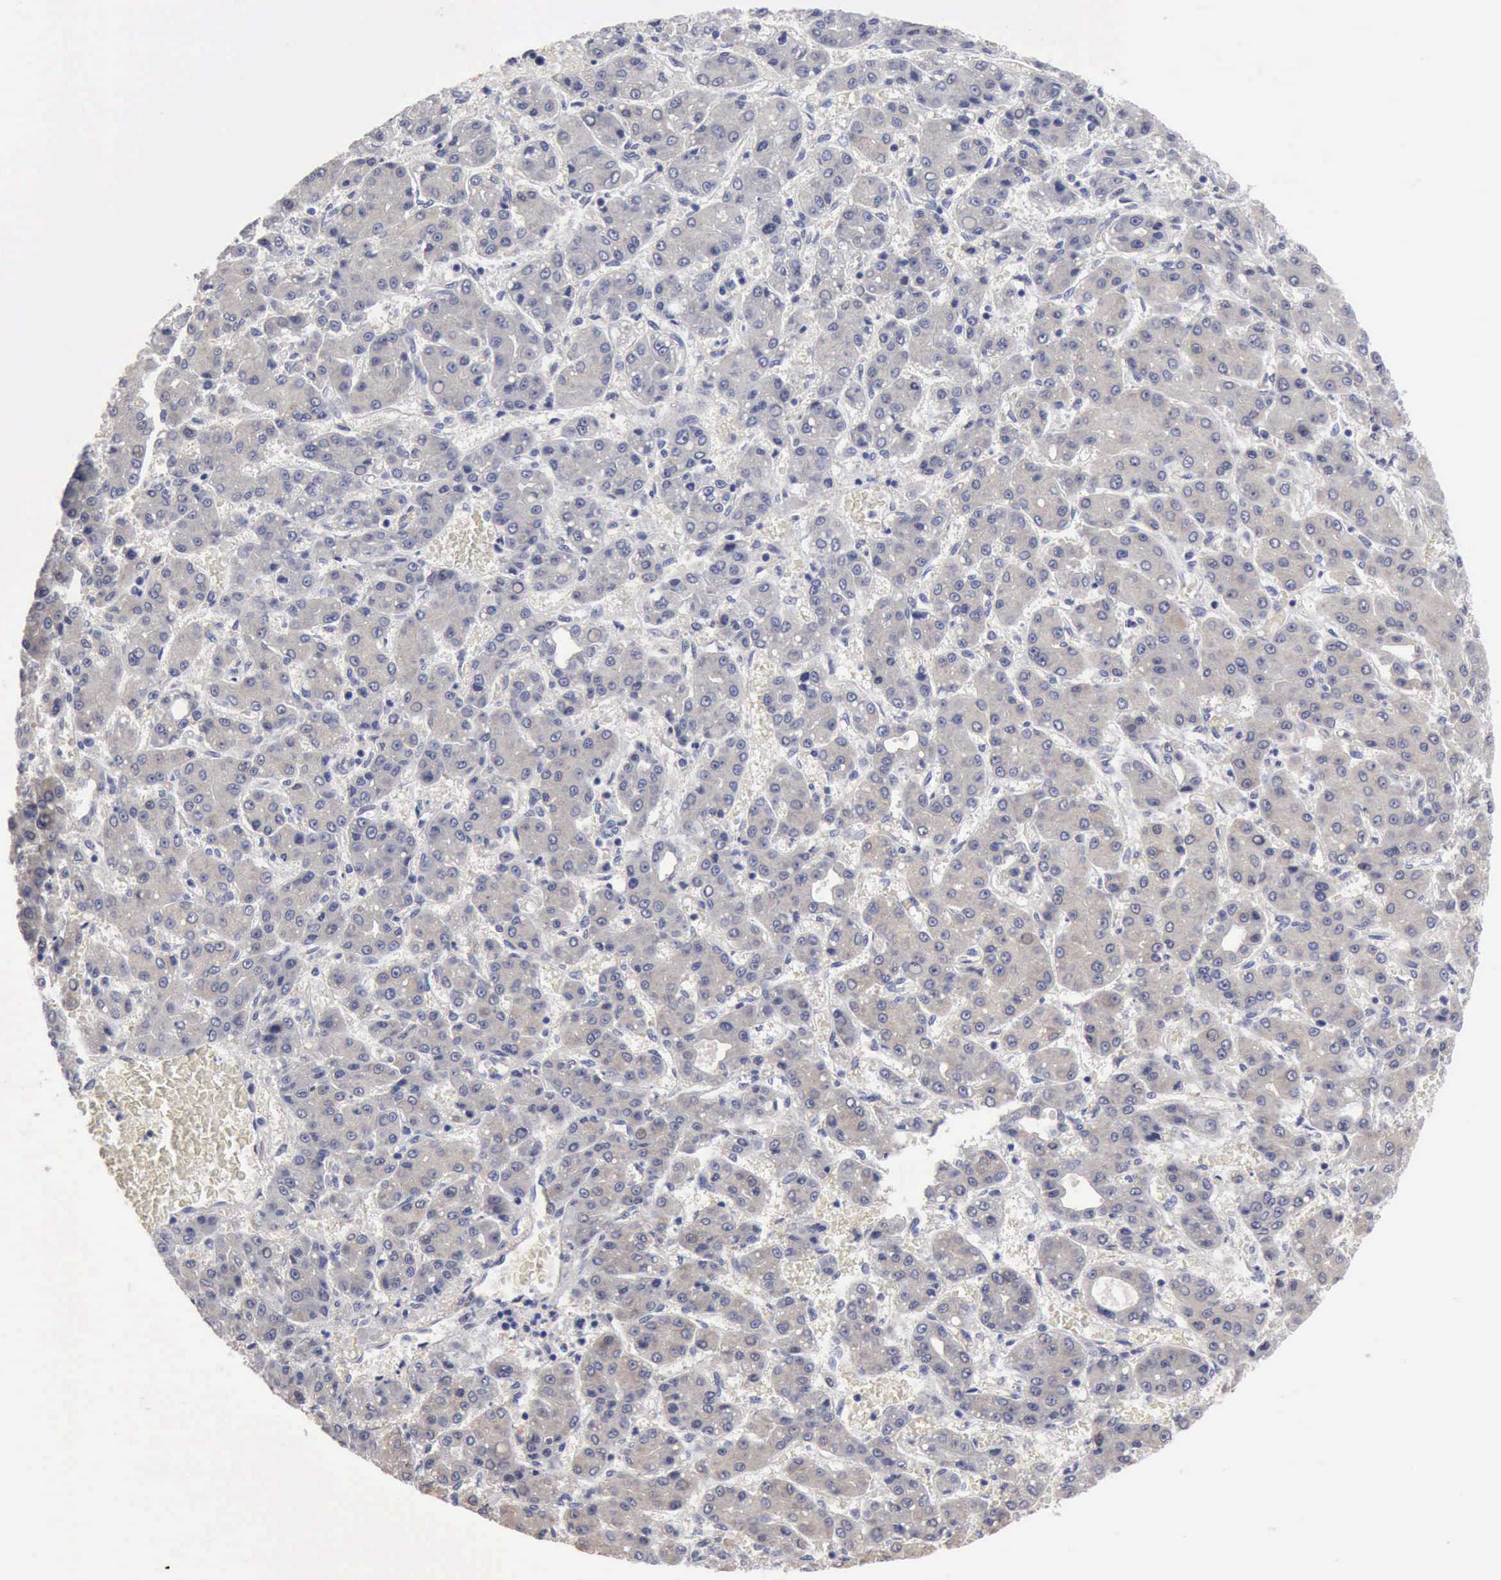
{"staining": {"intensity": "negative", "quantity": "none", "location": "none"}, "tissue": "liver cancer", "cell_type": "Tumor cells", "image_type": "cancer", "snomed": [{"axis": "morphology", "description": "Carcinoma, Hepatocellular, NOS"}, {"axis": "topography", "description": "Liver"}], "caption": "High power microscopy image of an immunohistochemistry (IHC) micrograph of hepatocellular carcinoma (liver), revealing no significant positivity in tumor cells.", "gene": "TXLNG", "patient": {"sex": "male", "age": 69}}